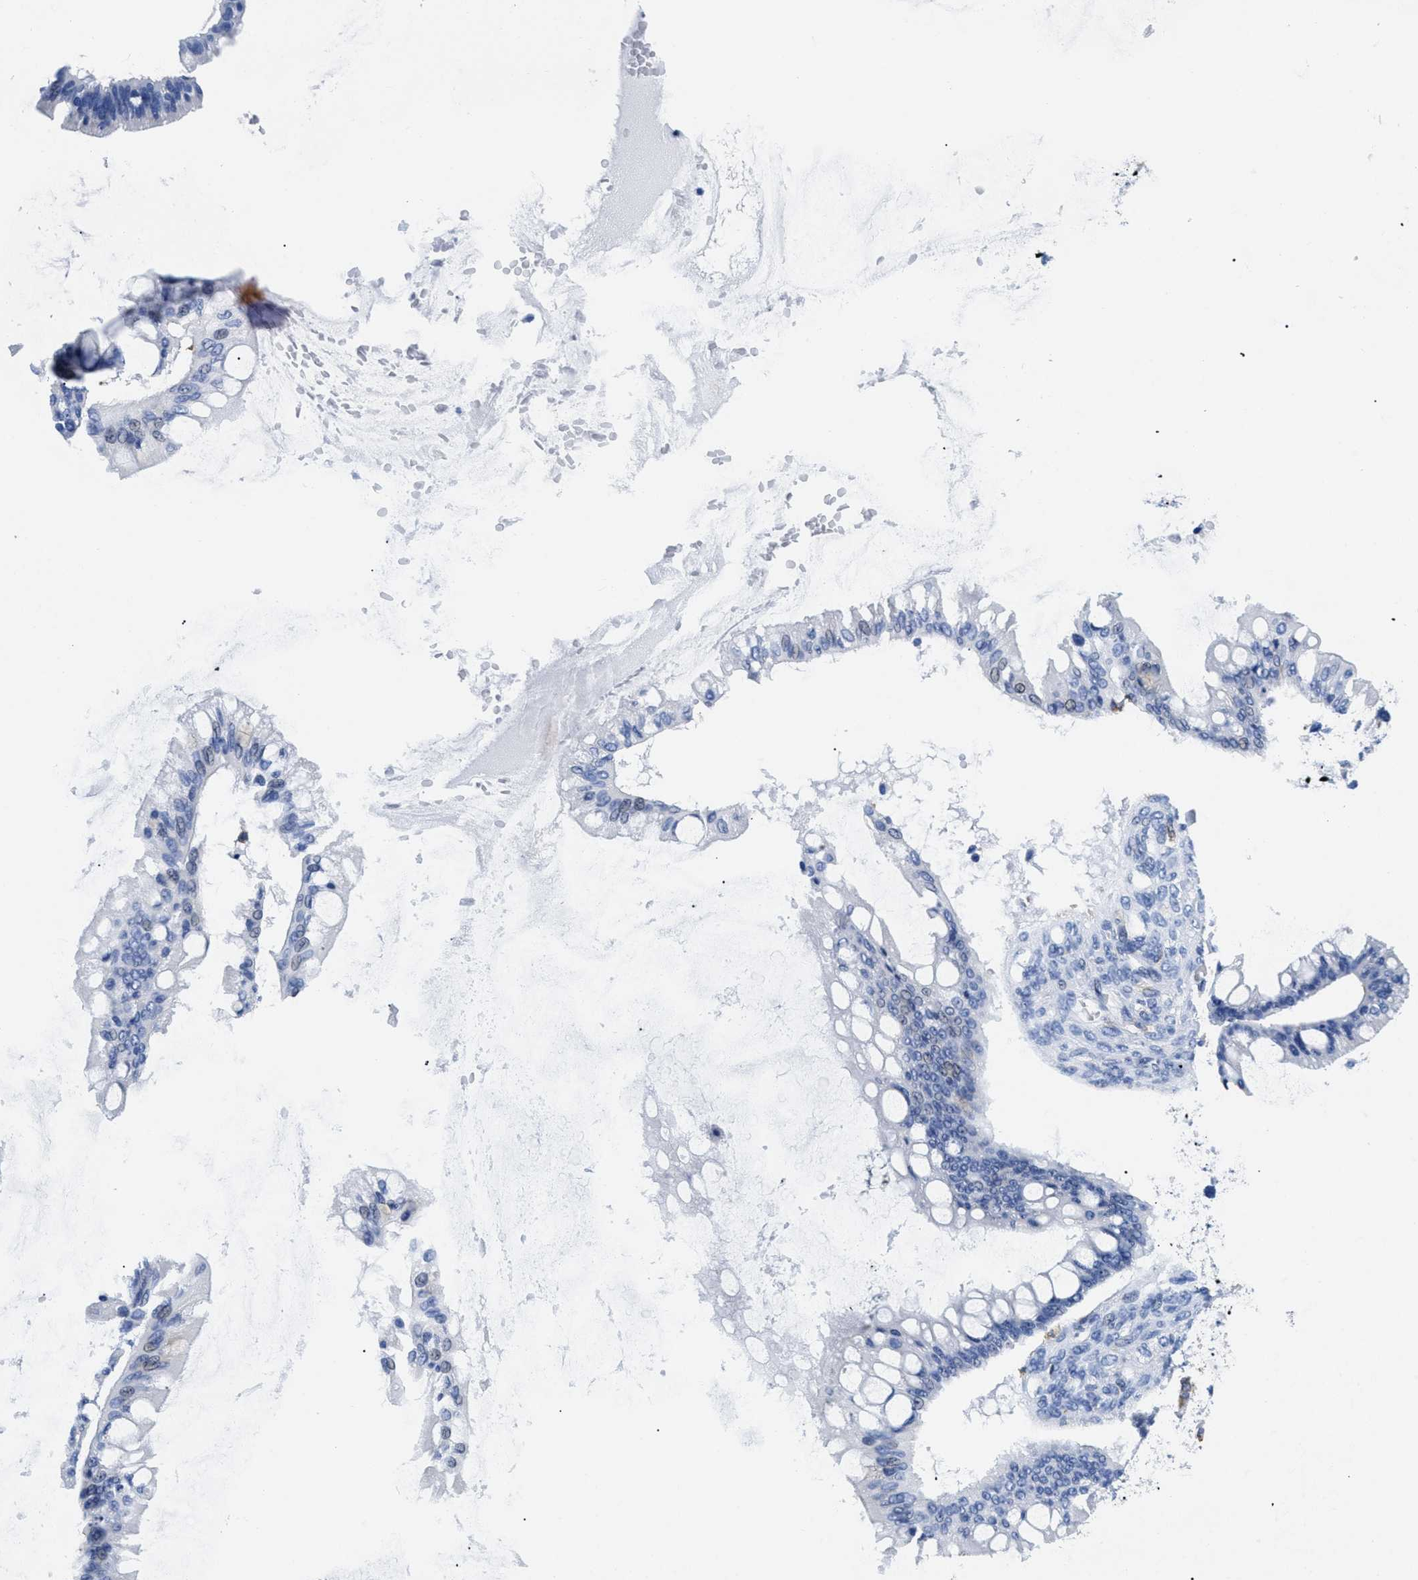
{"staining": {"intensity": "negative", "quantity": "none", "location": "none"}, "tissue": "ovarian cancer", "cell_type": "Tumor cells", "image_type": "cancer", "snomed": [{"axis": "morphology", "description": "Cystadenocarcinoma, mucinous, NOS"}, {"axis": "topography", "description": "Ovary"}], "caption": "Tumor cells are negative for brown protein staining in ovarian cancer.", "gene": "HLA-DPA1", "patient": {"sex": "female", "age": 73}}